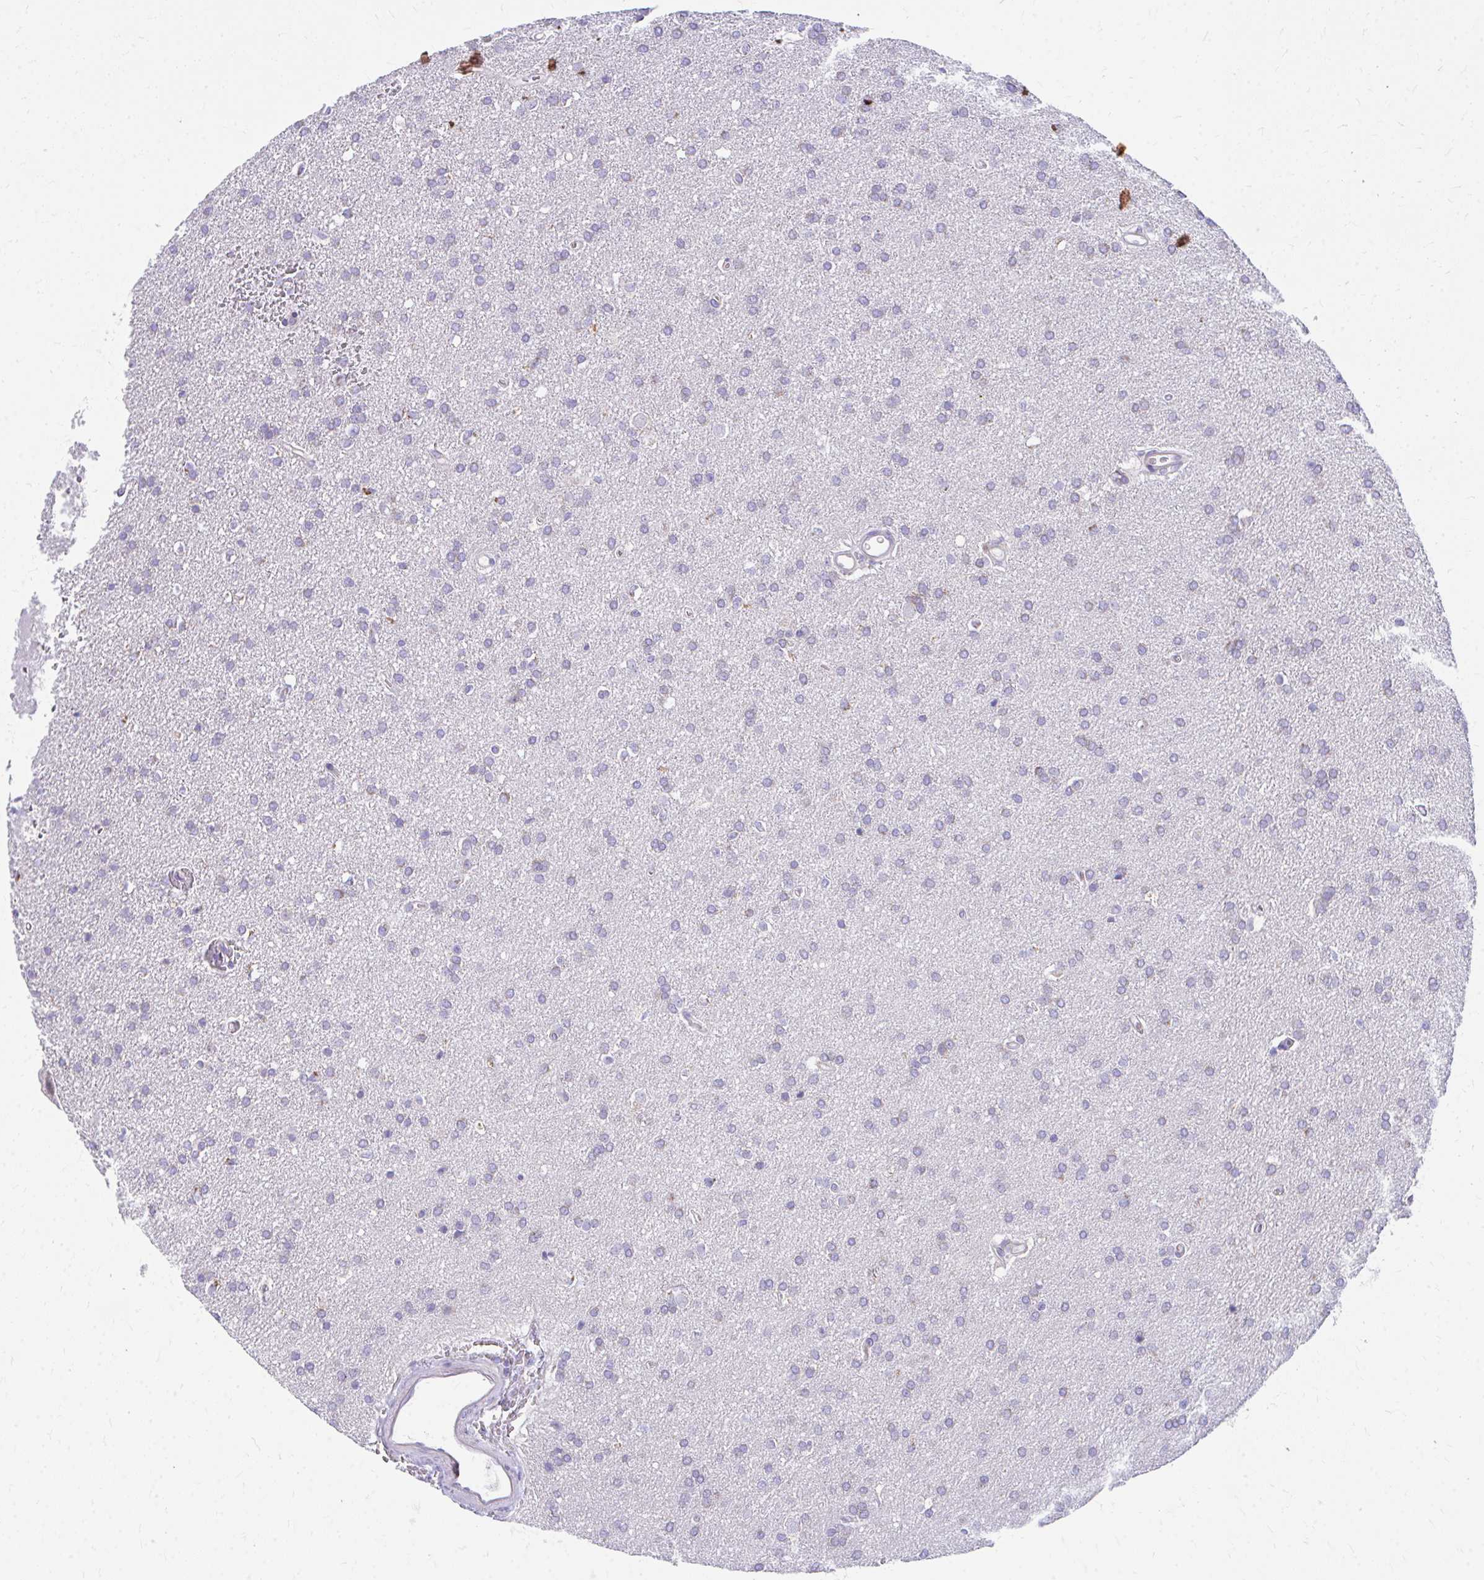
{"staining": {"intensity": "negative", "quantity": "none", "location": "none"}, "tissue": "glioma", "cell_type": "Tumor cells", "image_type": "cancer", "snomed": [{"axis": "morphology", "description": "Glioma, malignant, Low grade"}, {"axis": "topography", "description": "Brain"}], "caption": "Tumor cells show no significant staining in low-grade glioma (malignant).", "gene": "MRPL19", "patient": {"sex": "female", "age": 34}}